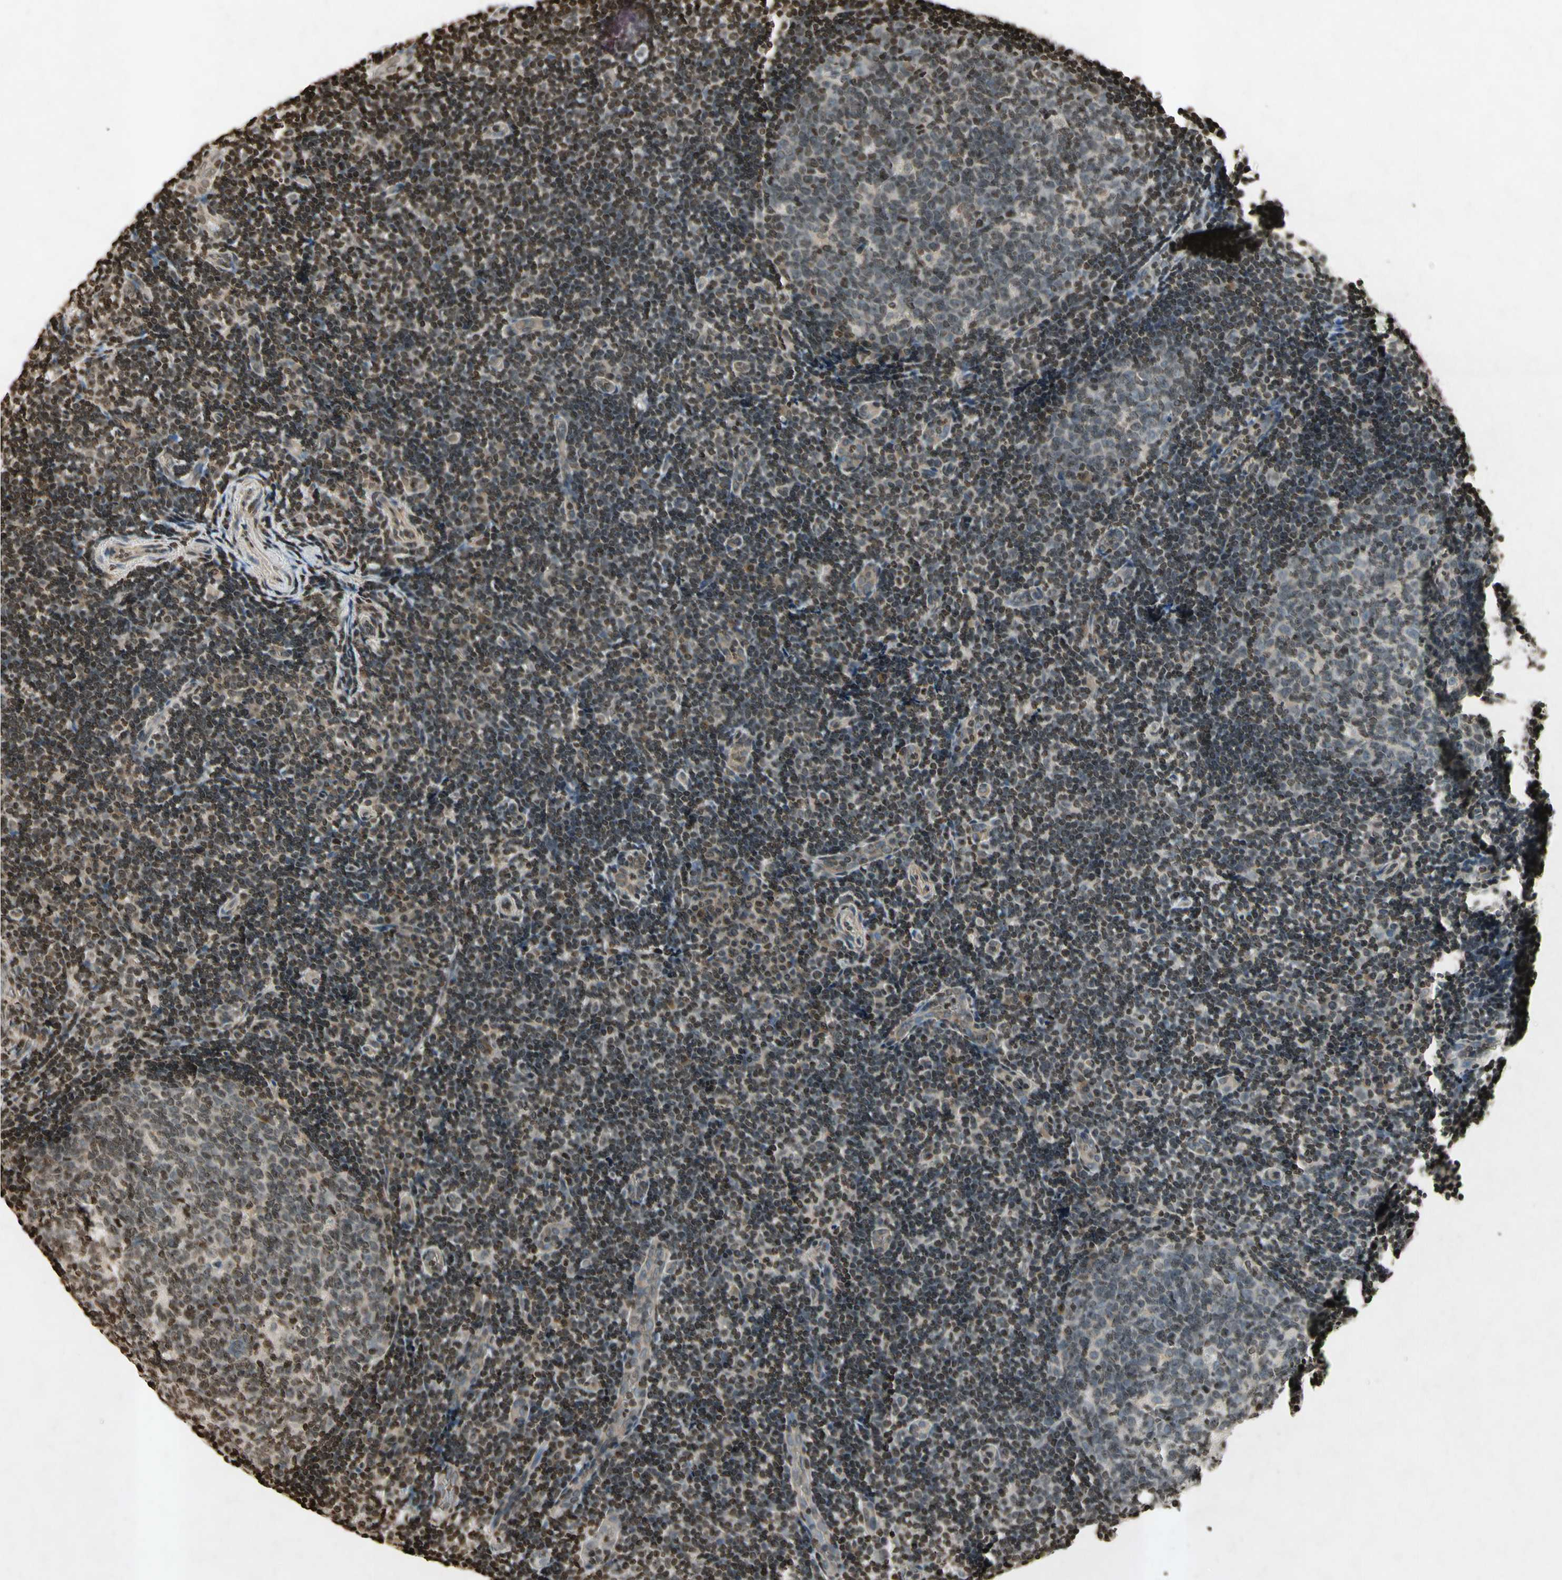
{"staining": {"intensity": "moderate", "quantity": ">75%", "location": "nuclear"}, "tissue": "tonsil", "cell_type": "Germinal center cells", "image_type": "normal", "snomed": [{"axis": "morphology", "description": "Normal tissue, NOS"}, {"axis": "topography", "description": "Tonsil"}], "caption": "Protein staining exhibits moderate nuclear expression in about >75% of germinal center cells in unremarkable tonsil.", "gene": "HOXB3", "patient": {"sex": "female", "age": 40}}